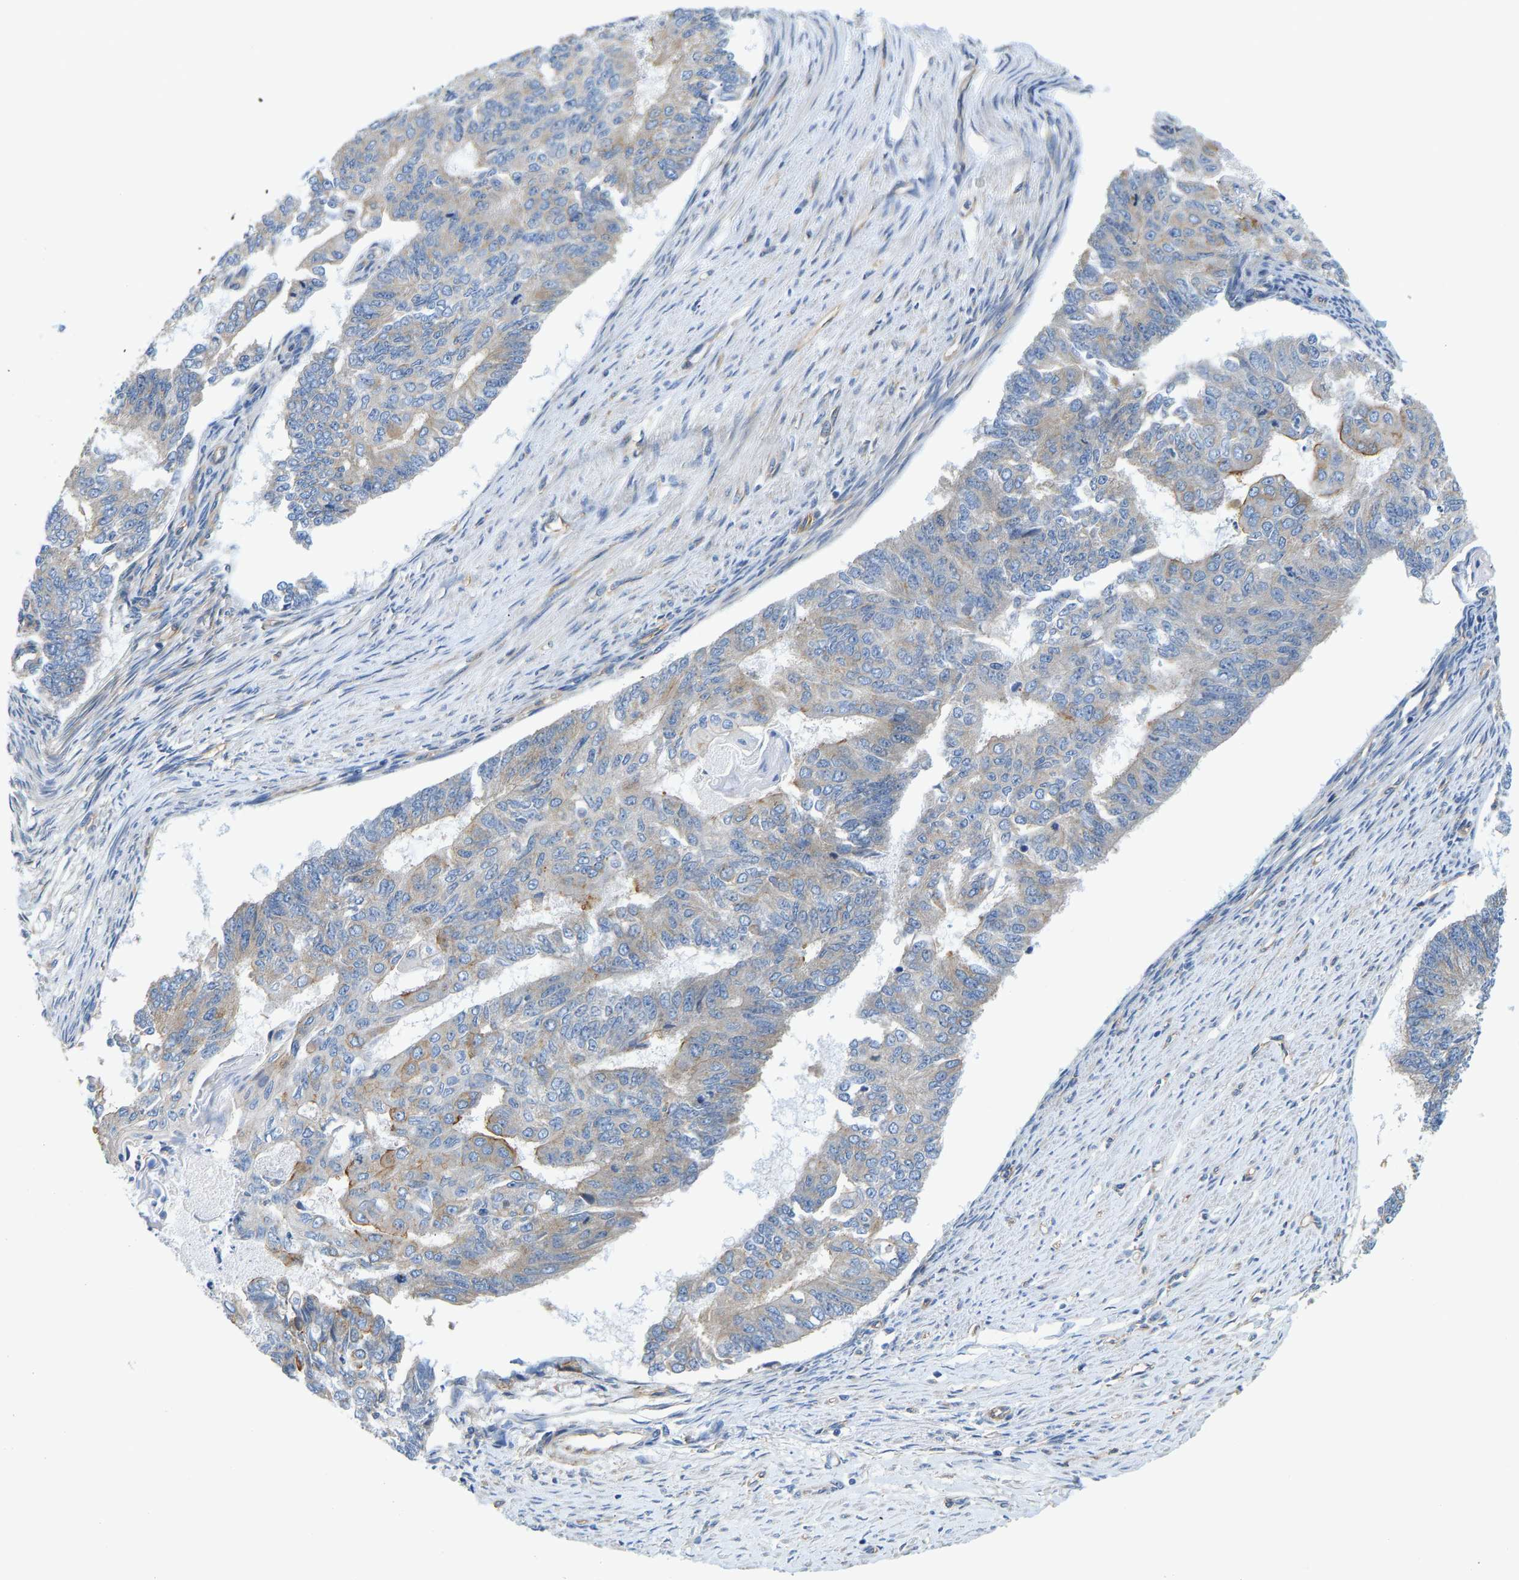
{"staining": {"intensity": "moderate", "quantity": "<25%", "location": "cytoplasmic/membranous"}, "tissue": "endometrial cancer", "cell_type": "Tumor cells", "image_type": "cancer", "snomed": [{"axis": "morphology", "description": "Adenocarcinoma, NOS"}, {"axis": "topography", "description": "Endometrium"}], "caption": "This photomicrograph reveals IHC staining of adenocarcinoma (endometrial), with low moderate cytoplasmic/membranous positivity in about <25% of tumor cells.", "gene": "CHAD", "patient": {"sex": "female", "age": 32}}